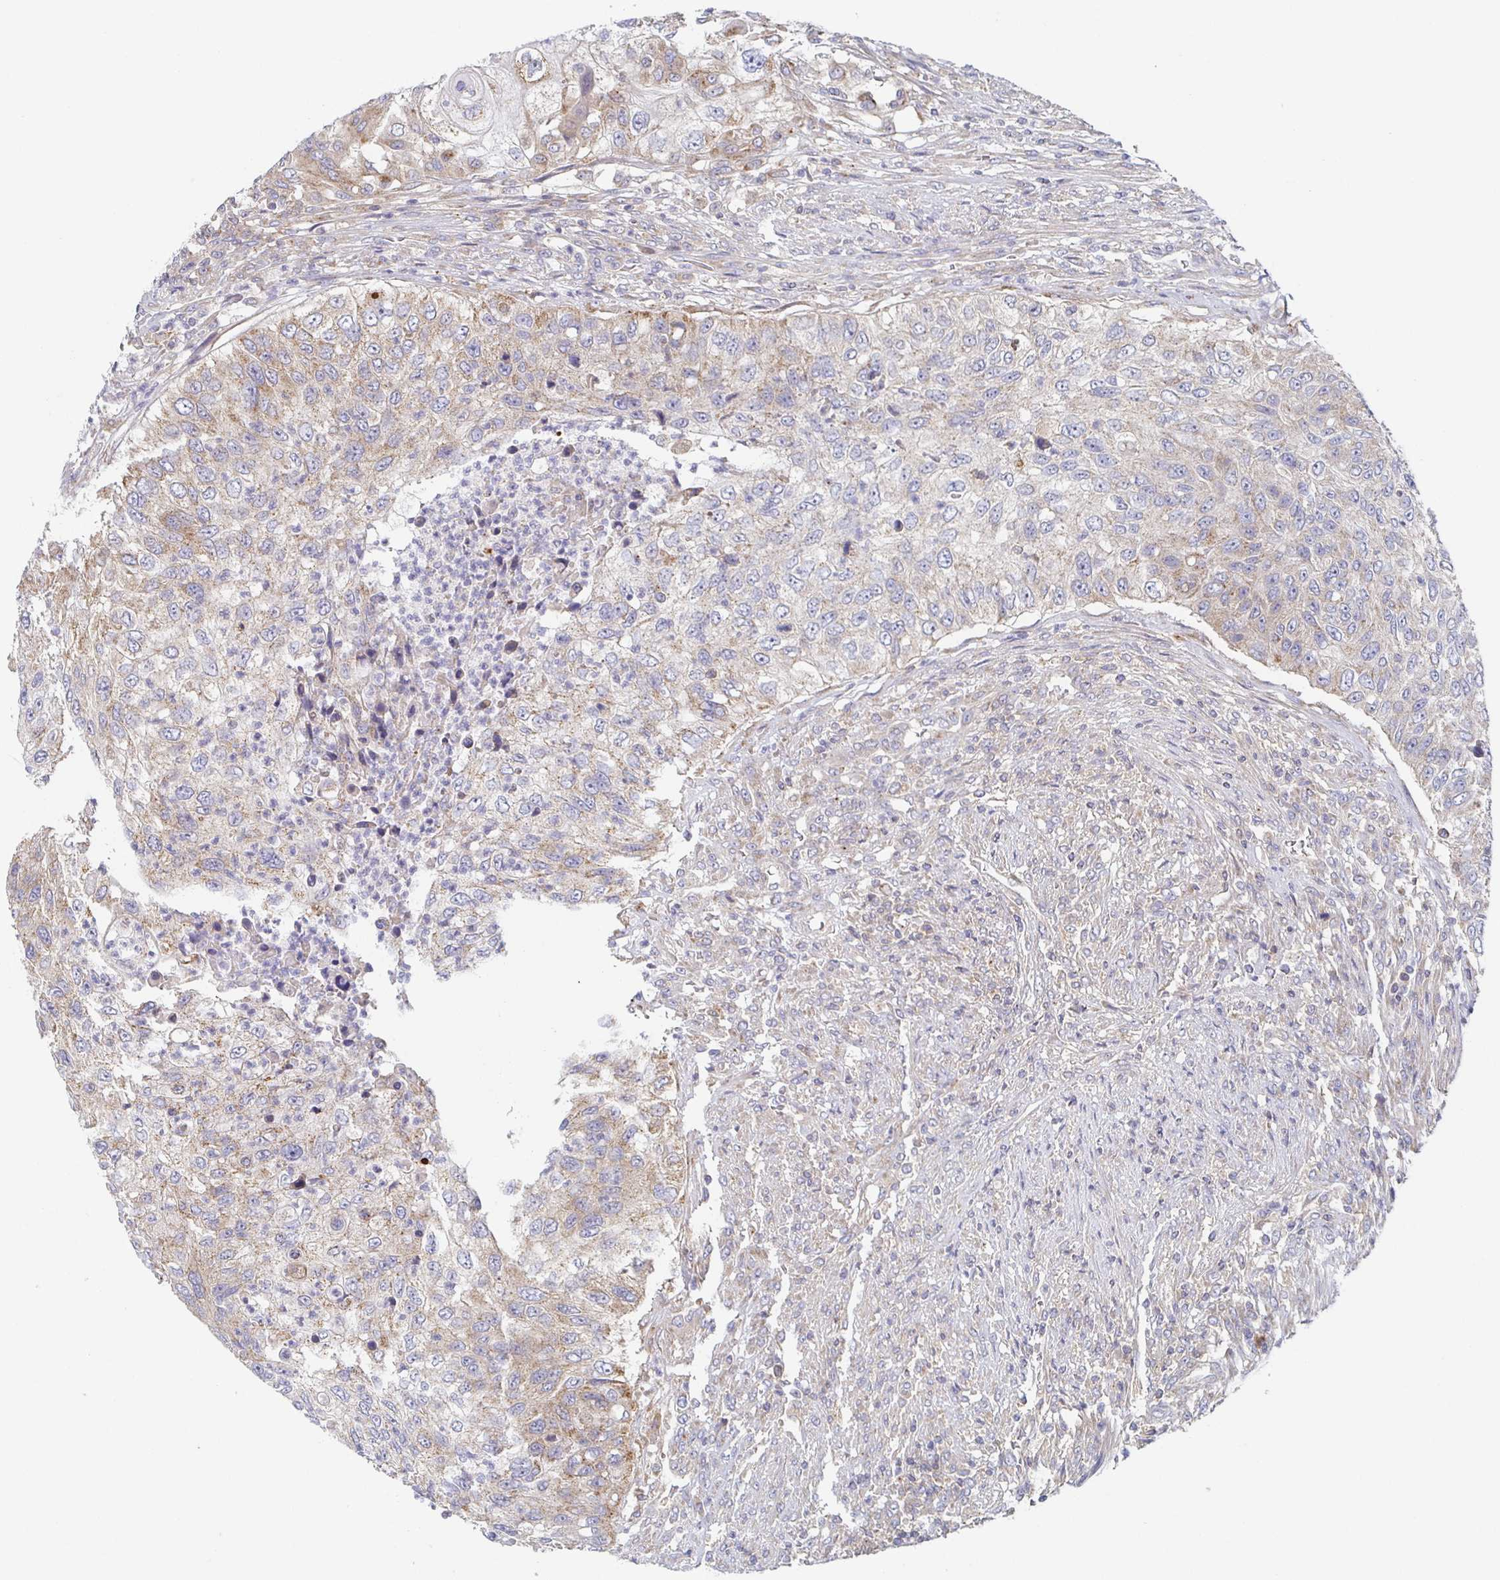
{"staining": {"intensity": "weak", "quantity": "25%-75%", "location": "cytoplasmic/membranous"}, "tissue": "urothelial cancer", "cell_type": "Tumor cells", "image_type": "cancer", "snomed": [{"axis": "morphology", "description": "Urothelial carcinoma, High grade"}, {"axis": "topography", "description": "Urinary bladder"}], "caption": "High-grade urothelial carcinoma stained with a protein marker reveals weak staining in tumor cells.", "gene": "TUFT1", "patient": {"sex": "female", "age": 60}}